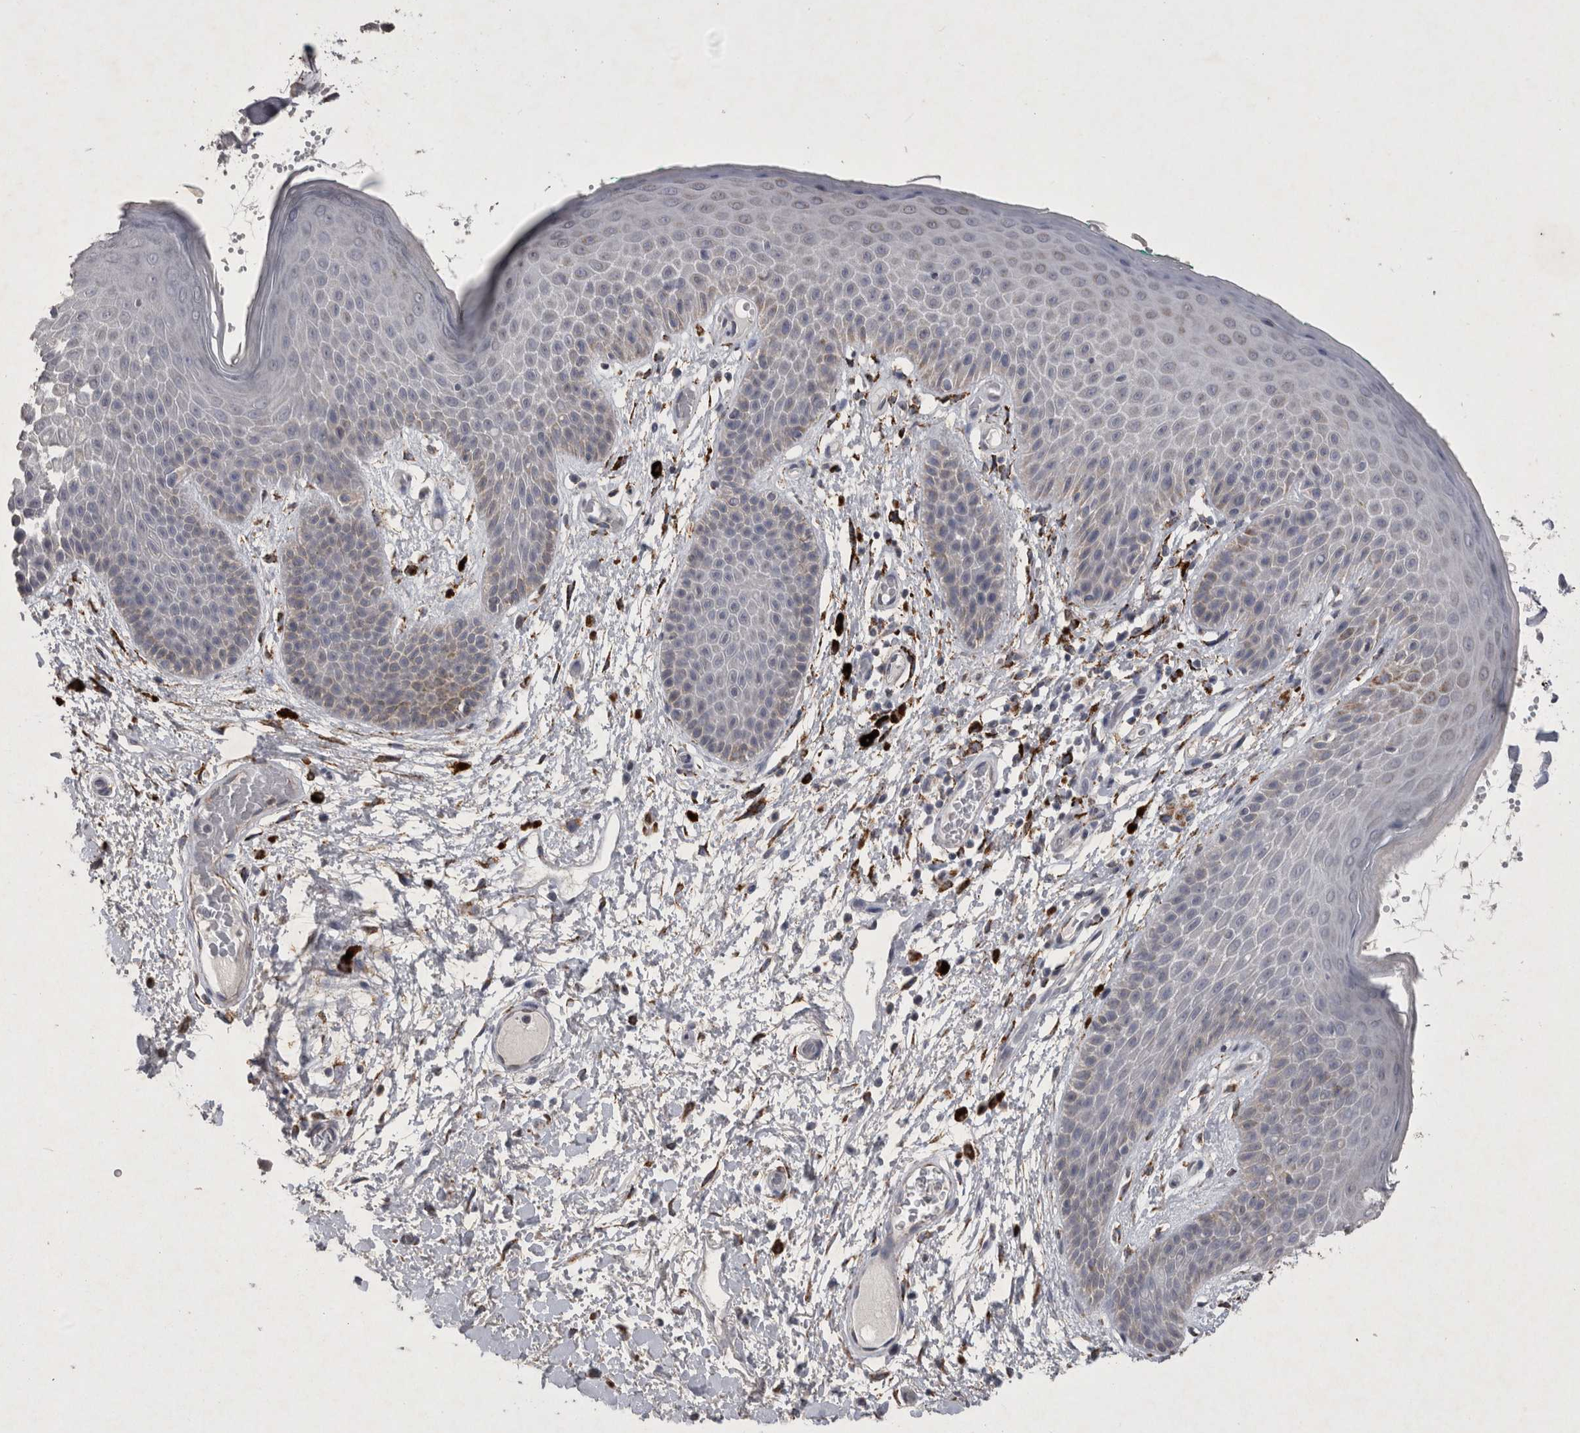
{"staining": {"intensity": "moderate", "quantity": "<25%", "location": "cytoplasmic/membranous"}, "tissue": "skin", "cell_type": "Epidermal cells", "image_type": "normal", "snomed": [{"axis": "morphology", "description": "Normal tissue, NOS"}, {"axis": "topography", "description": "Anal"}], "caption": "Protein analysis of normal skin demonstrates moderate cytoplasmic/membranous expression in approximately <25% of epidermal cells. (Brightfield microscopy of DAB IHC at high magnification).", "gene": "DKK3", "patient": {"sex": "male", "age": 74}}